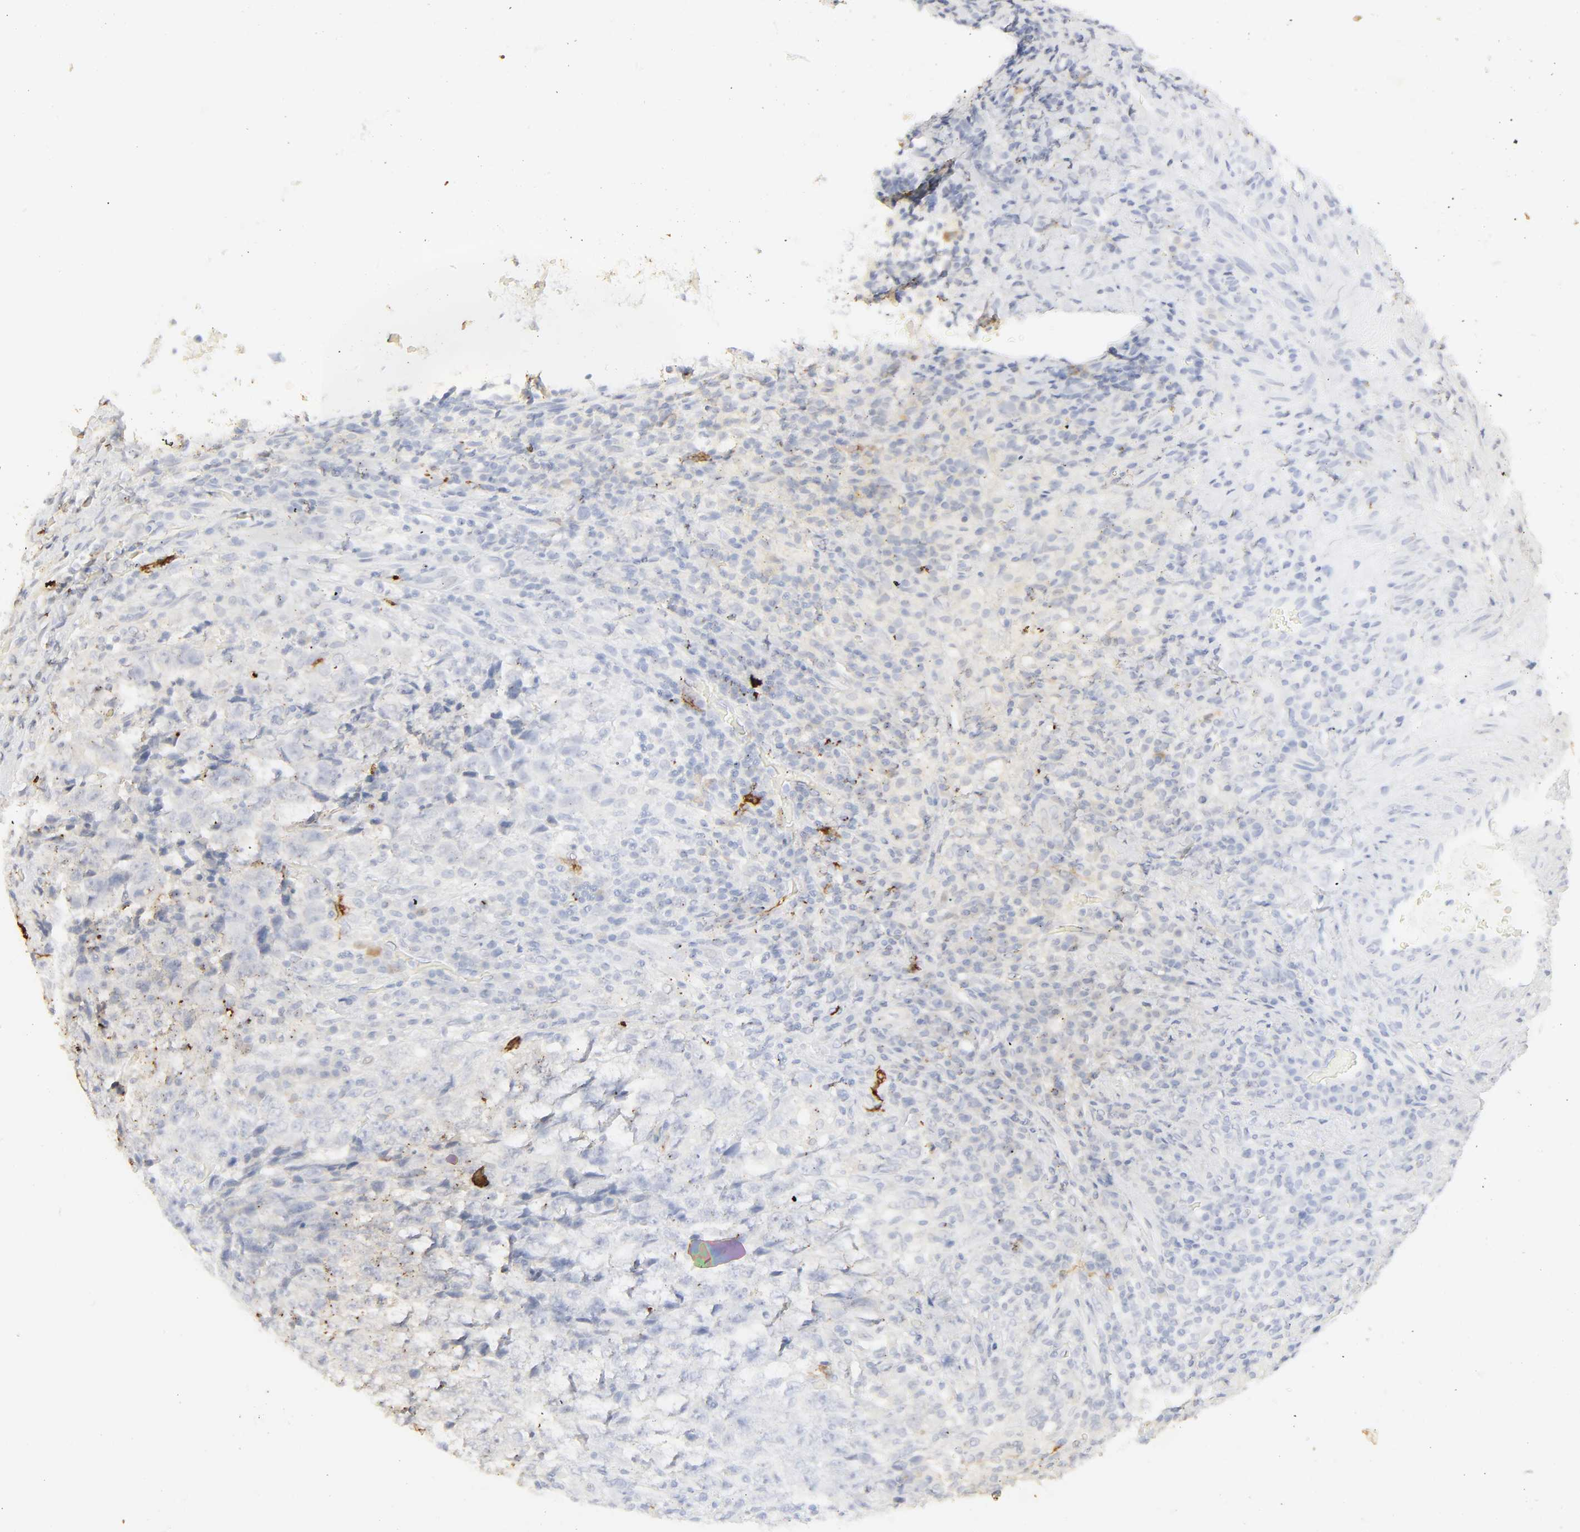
{"staining": {"intensity": "negative", "quantity": "none", "location": "none"}, "tissue": "testis cancer", "cell_type": "Tumor cells", "image_type": "cancer", "snomed": [{"axis": "morphology", "description": "Necrosis, NOS"}, {"axis": "morphology", "description": "Carcinoma, Embryonal, NOS"}, {"axis": "topography", "description": "Testis"}], "caption": "Immunohistochemistry micrograph of embryonal carcinoma (testis) stained for a protein (brown), which demonstrates no positivity in tumor cells.", "gene": "CCR7", "patient": {"sex": "male", "age": 19}}